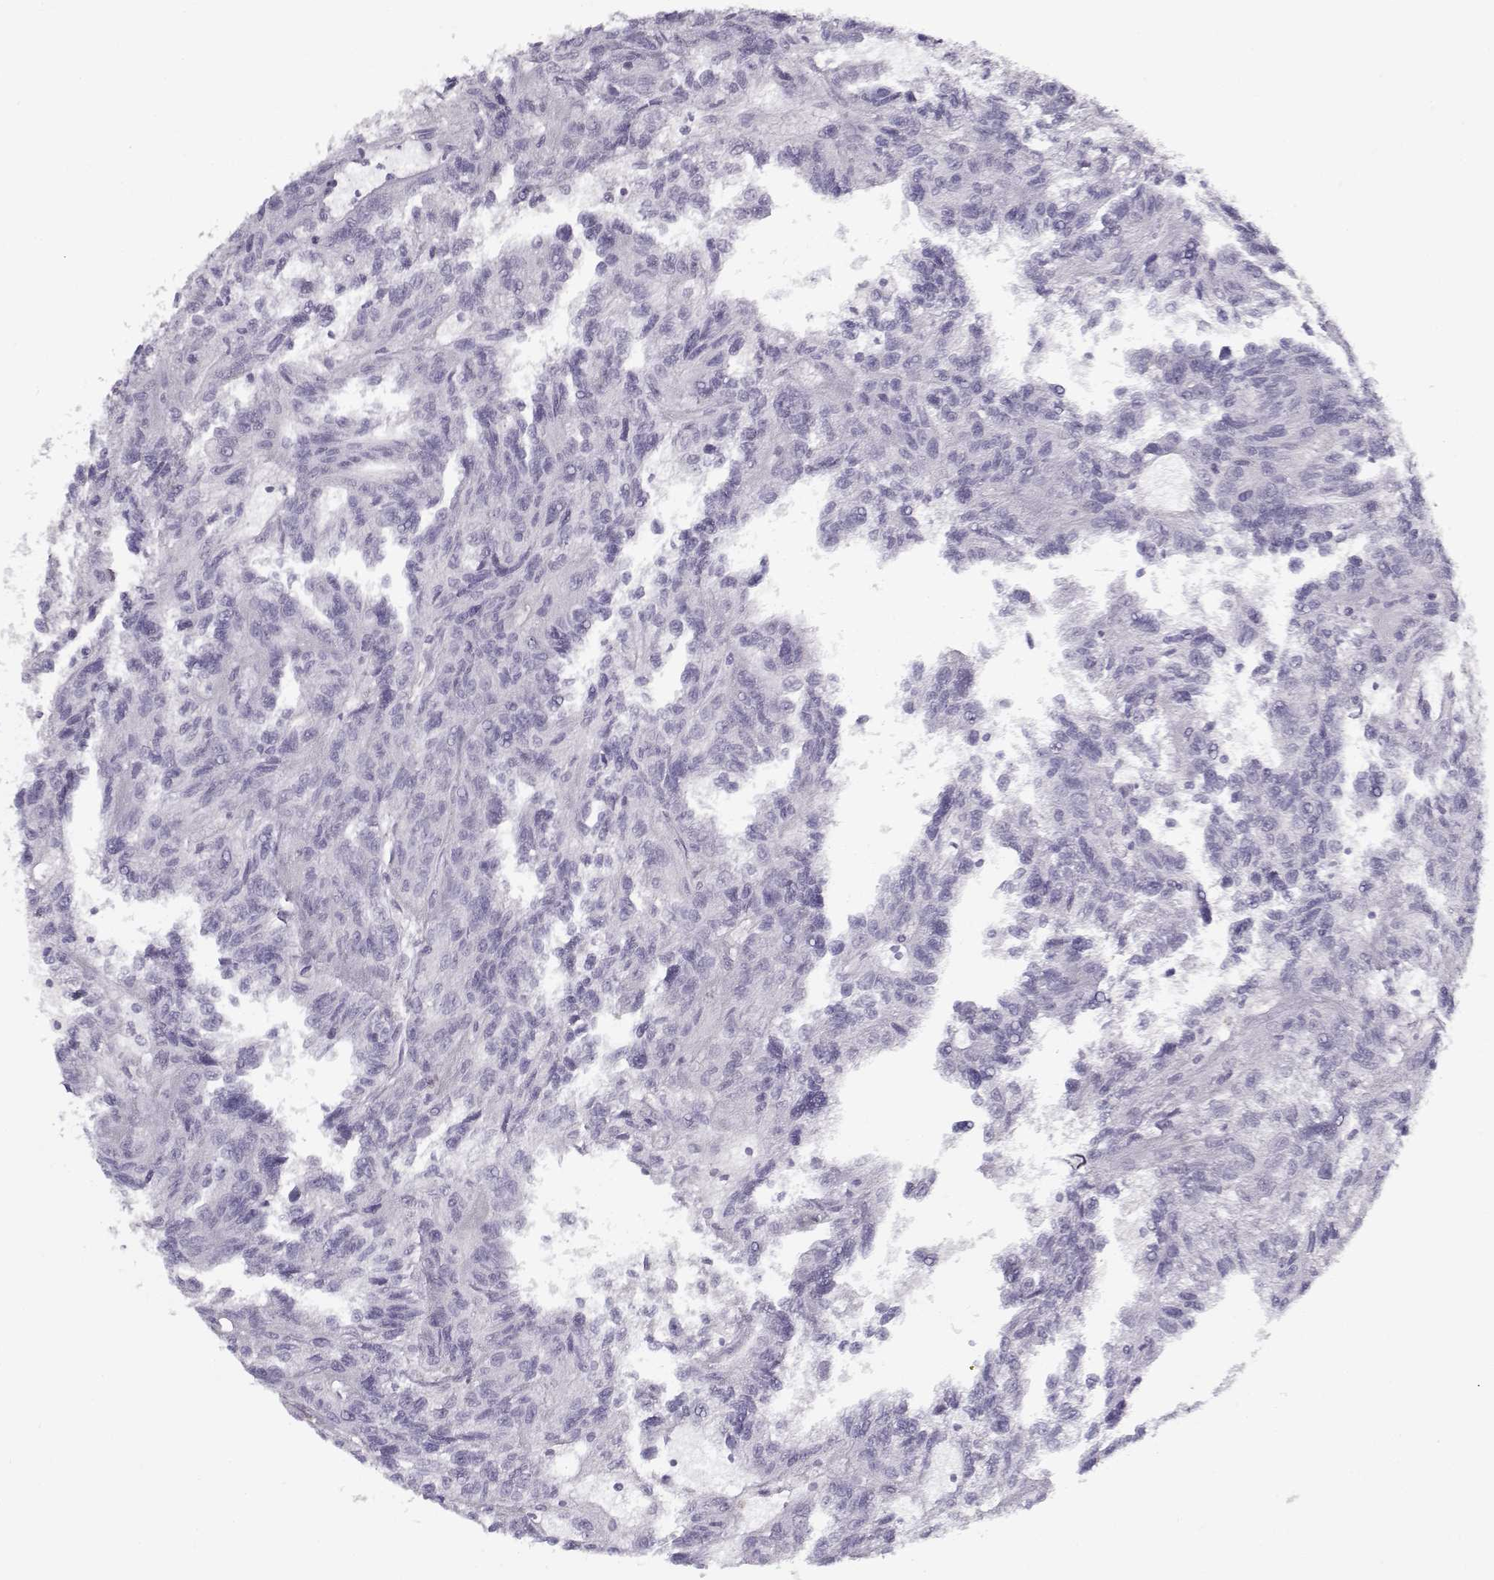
{"staining": {"intensity": "negative", "quantity": "none", "location": "none"}, "tissue": "renal cancer", "cell_type": "Tumor cells", "image_type": "cancer", "snomed": [{"axis": "morphology", "description": "Adenocarcinoma, NOS"}, {"axis": "topography", "description": "Kidney"}], "caption": "Adenocarcinoma (renal) was stained to show a protein in brown. There is no significant expression in tumor cells.", "gene": "CCDC136", "patient": {"sex": "male", "age": 79}}